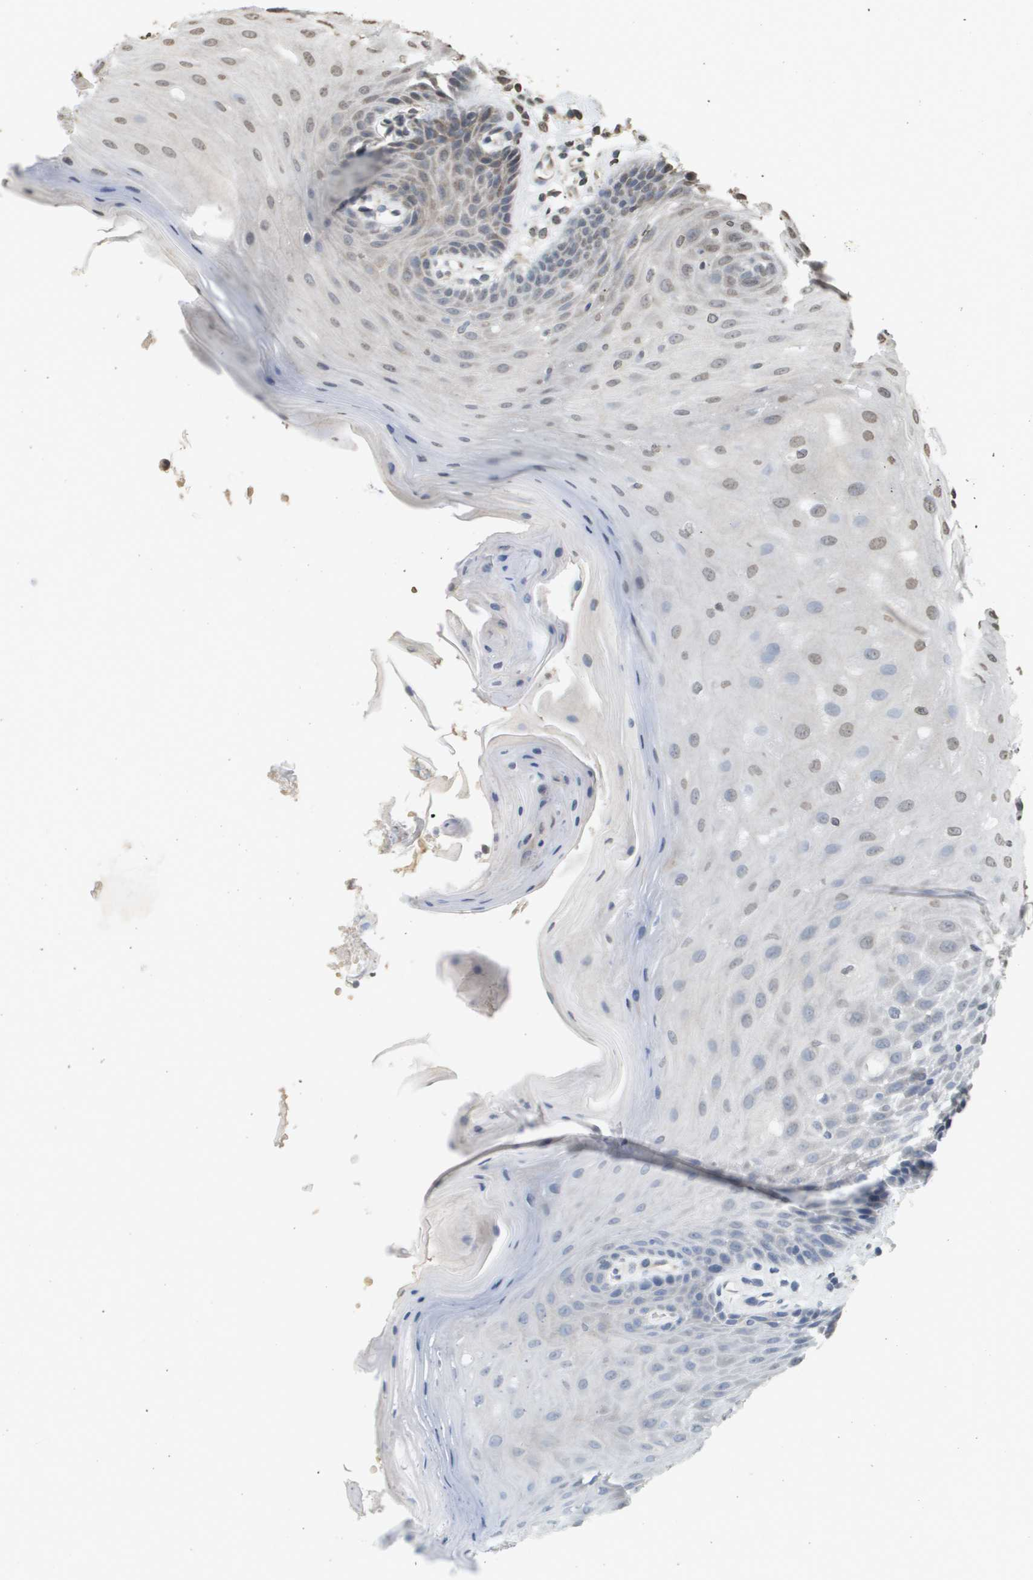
{"staining": {"intensity": "moderate", "quantity": "<25%", "location": "cytoplasmic/membranous"}, "tissue": "oral mucosa", "cell_type": "Squamous epithelial cells", "image_type": "normal", "snomed": [{"axis": "morphology", "description": "Normal tissue, NOS"}, {"axis": "morphology", "description": "Squamous cell carcinoma, NOS"}, {"axis": "topography", "description": "Oral tissue"}, {"axis": "topography", "description": "Head-Neck"}], "caption": "A low amount of moderate cytoplasmic/membranous expression is identified in about <25% of squamous epithelial cells in benign oral mucosa. The staining was performed using DAB (3,3'-diaminobenzidine) to visualize the protein expression in brown, while the nuclei were stained in blue with hematoxylin (Magnification: 20x).", "gene": "RAB21", "patient": {"sex": "male", "age": 71}}